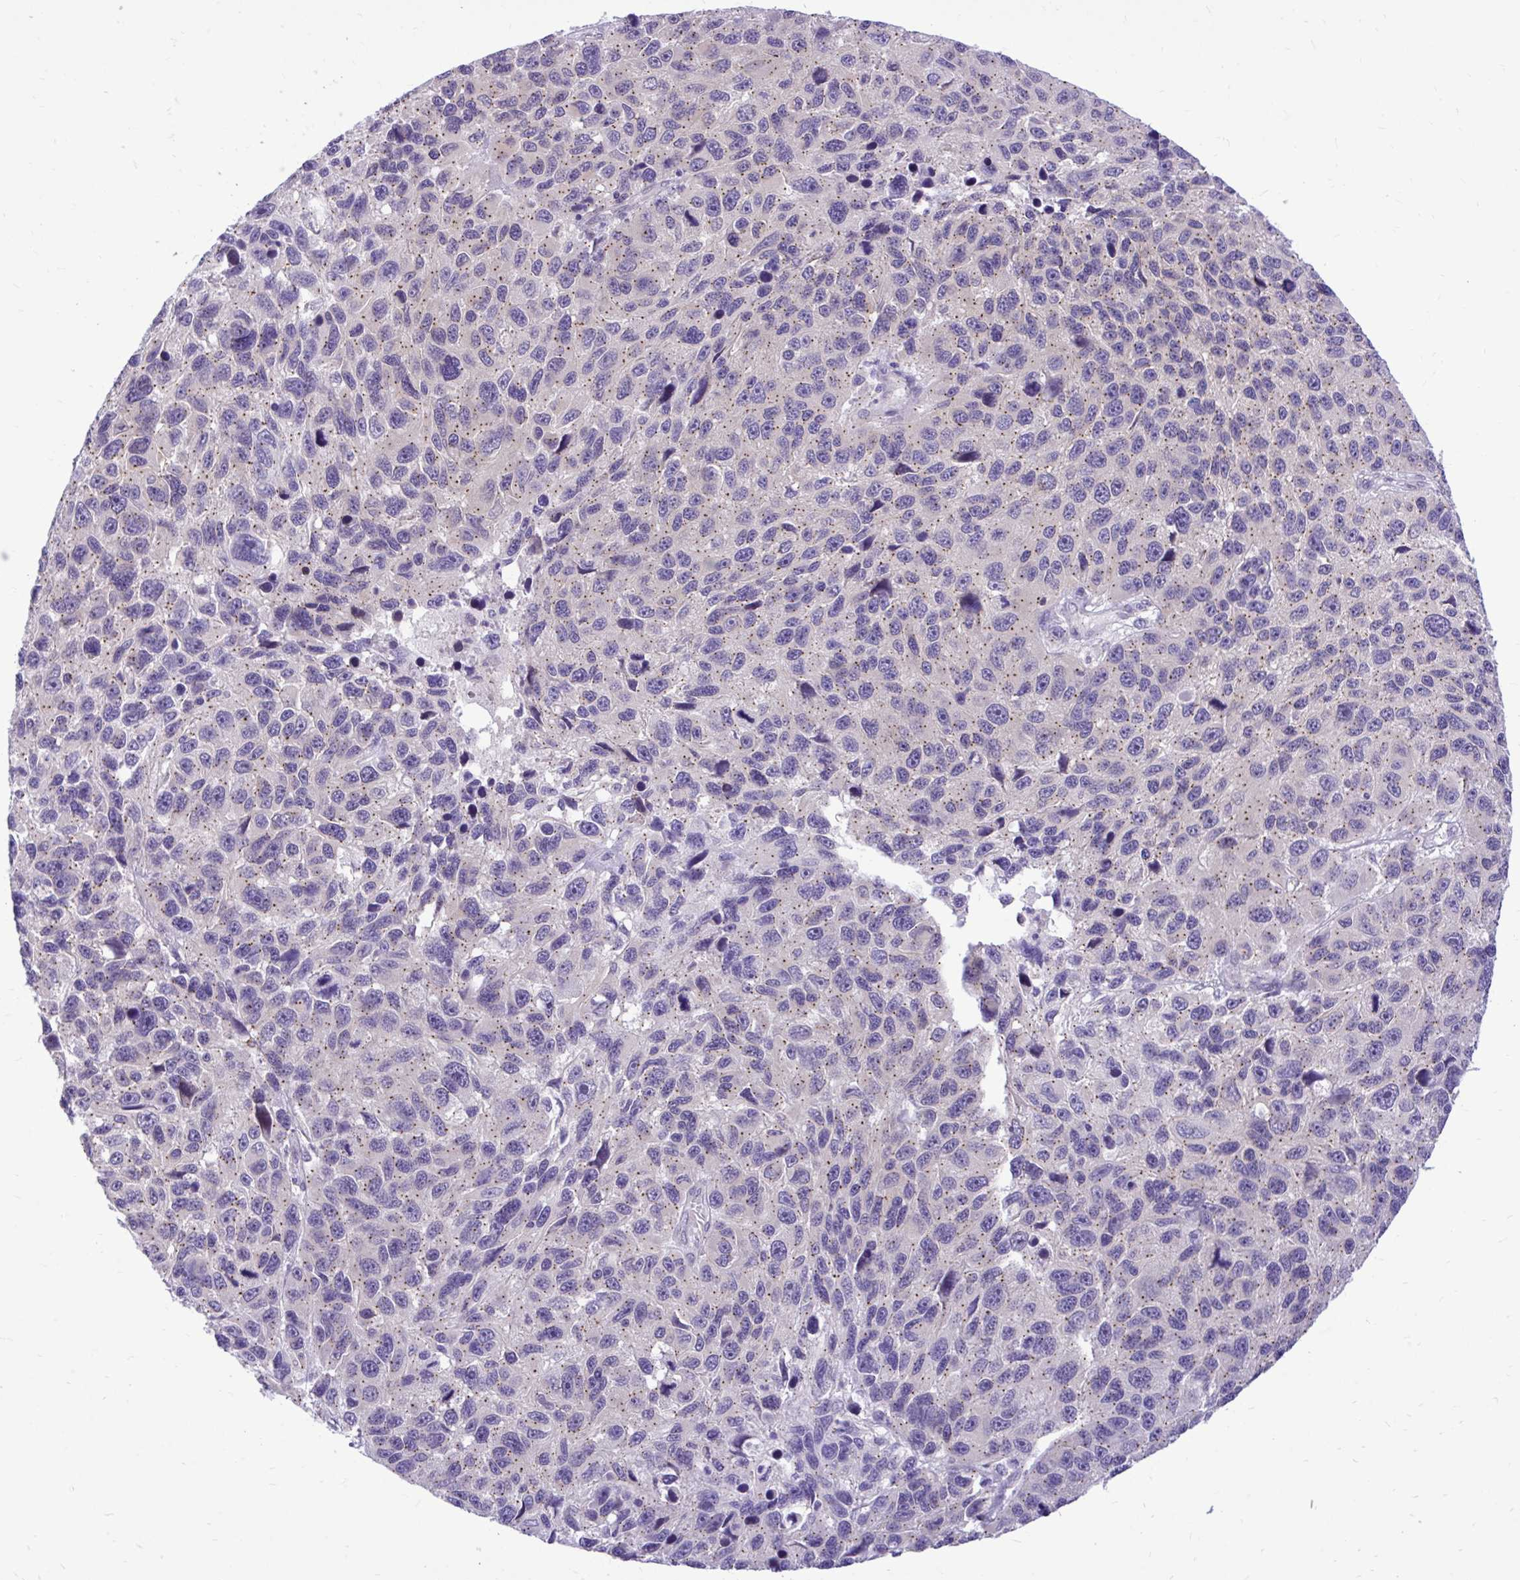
{"staining": {"intensity": "weak", "quantity": "25%-75%", "location": "cytoplasmic/membranous"}, "tissue": "melanoma", "cell_type": "Tumor cells", "image_type": "cancer", "snomed": [{"axis": "morphology", "description": "Malignant melanoma, NOS"}, {"axis": "topography", "description": "Skin"}], "caption": "Melanoma was stained to show a protein in brown. There is low levels of weak cytoplasmic/membranous staining in approximately 25%-75% of tumor cells.", "gene": "CEACAM18", "patient": {"sex": "male", "age": 53}}